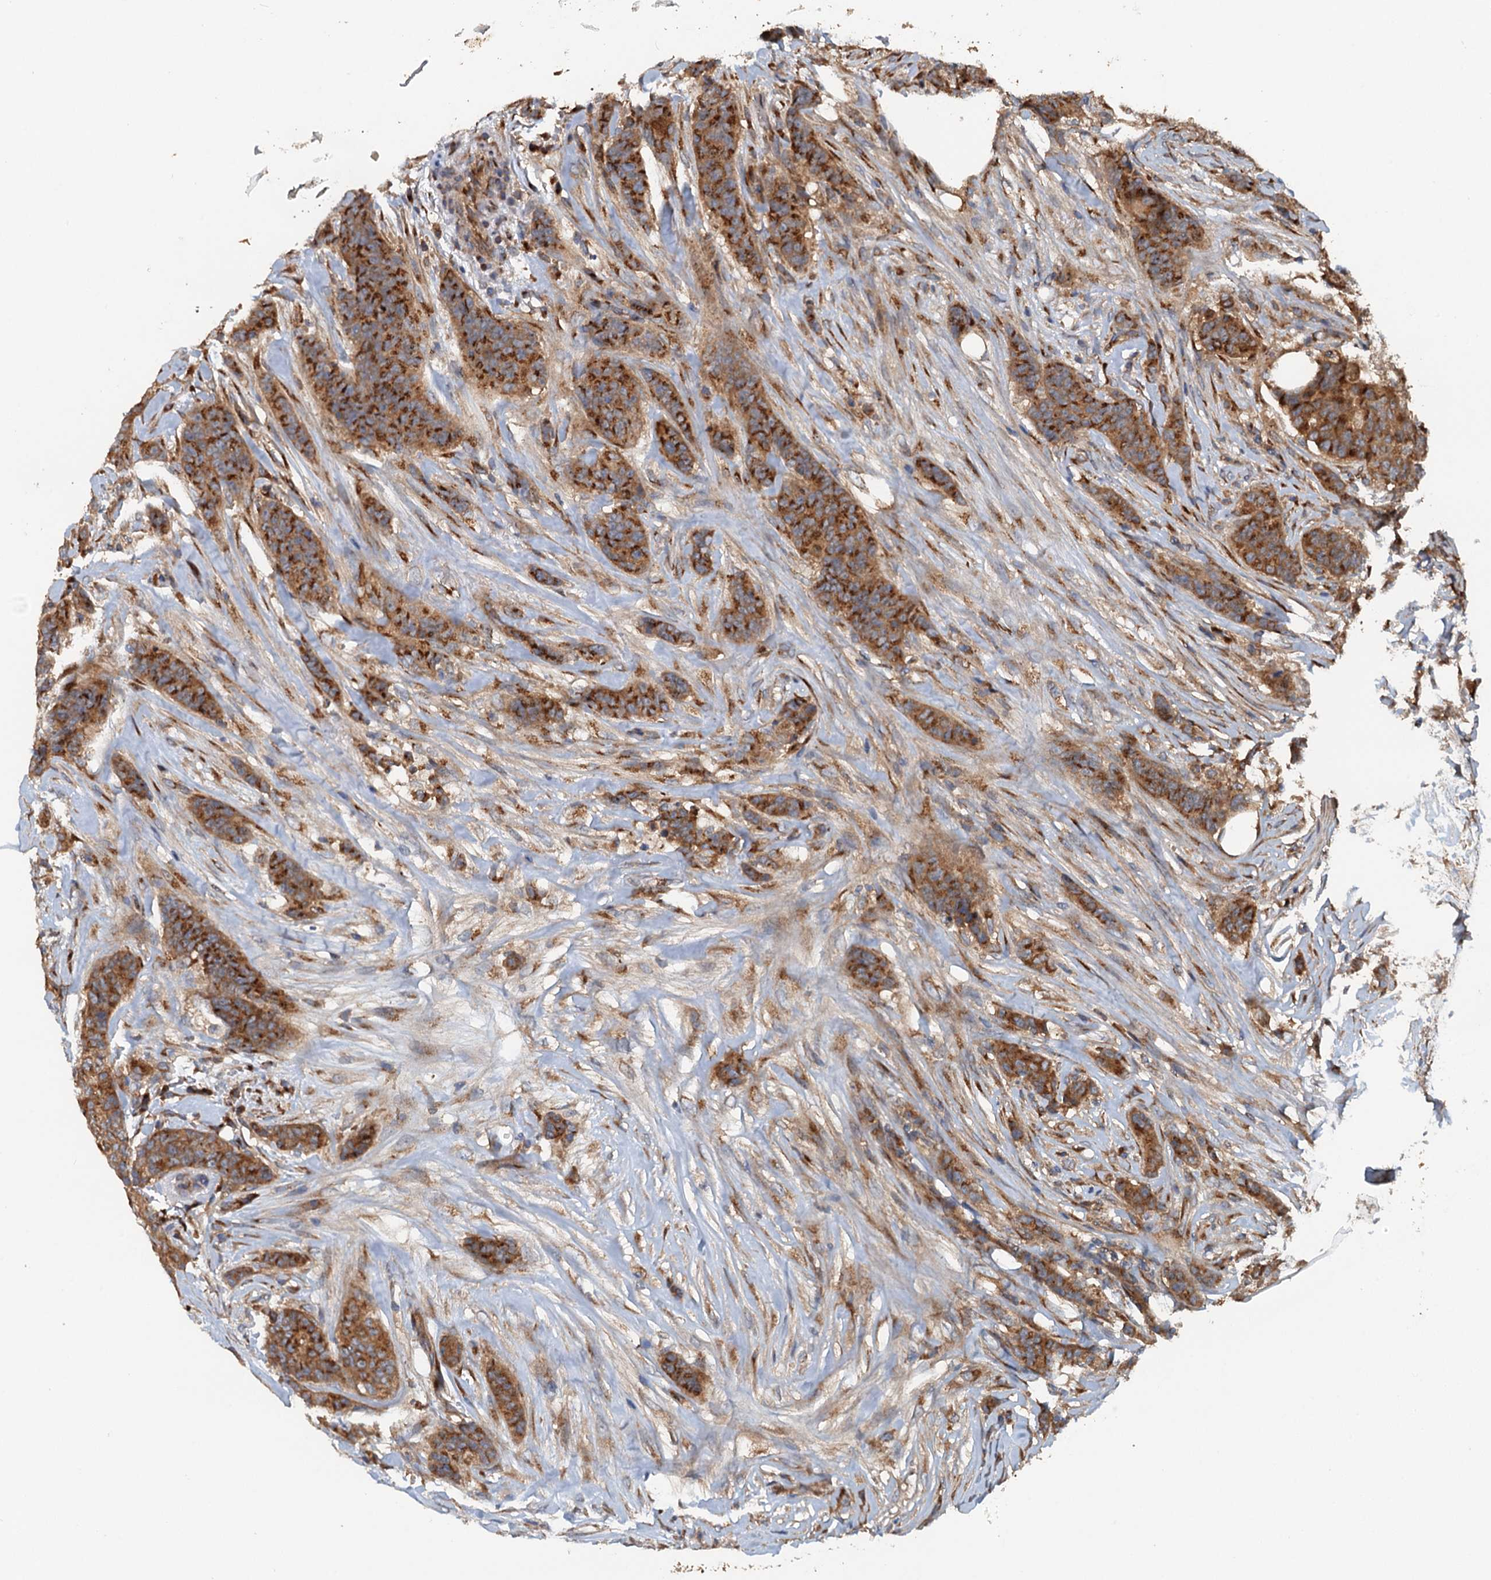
{"staining": {"intensity": "strong", "quantity": ">75%", "location": "cytoplasmic/membranous"}, "tissue": "breast cancer", "cell_type": "Tumor cells", "image_type": "cancer", "snomed": [{"axis": "morphology", "description": "Duct carcinoma"}, {"axis": "topography", "description": "Breast"}], "caption": "Brown immunohistochemical staining in breast intraductal carcinoma demonstrates strong cytoplasmic/membranous expression in approximately >75% of tumor cells.", "gene": "COG3", "patient": {"sex": "female", "age": 40}}